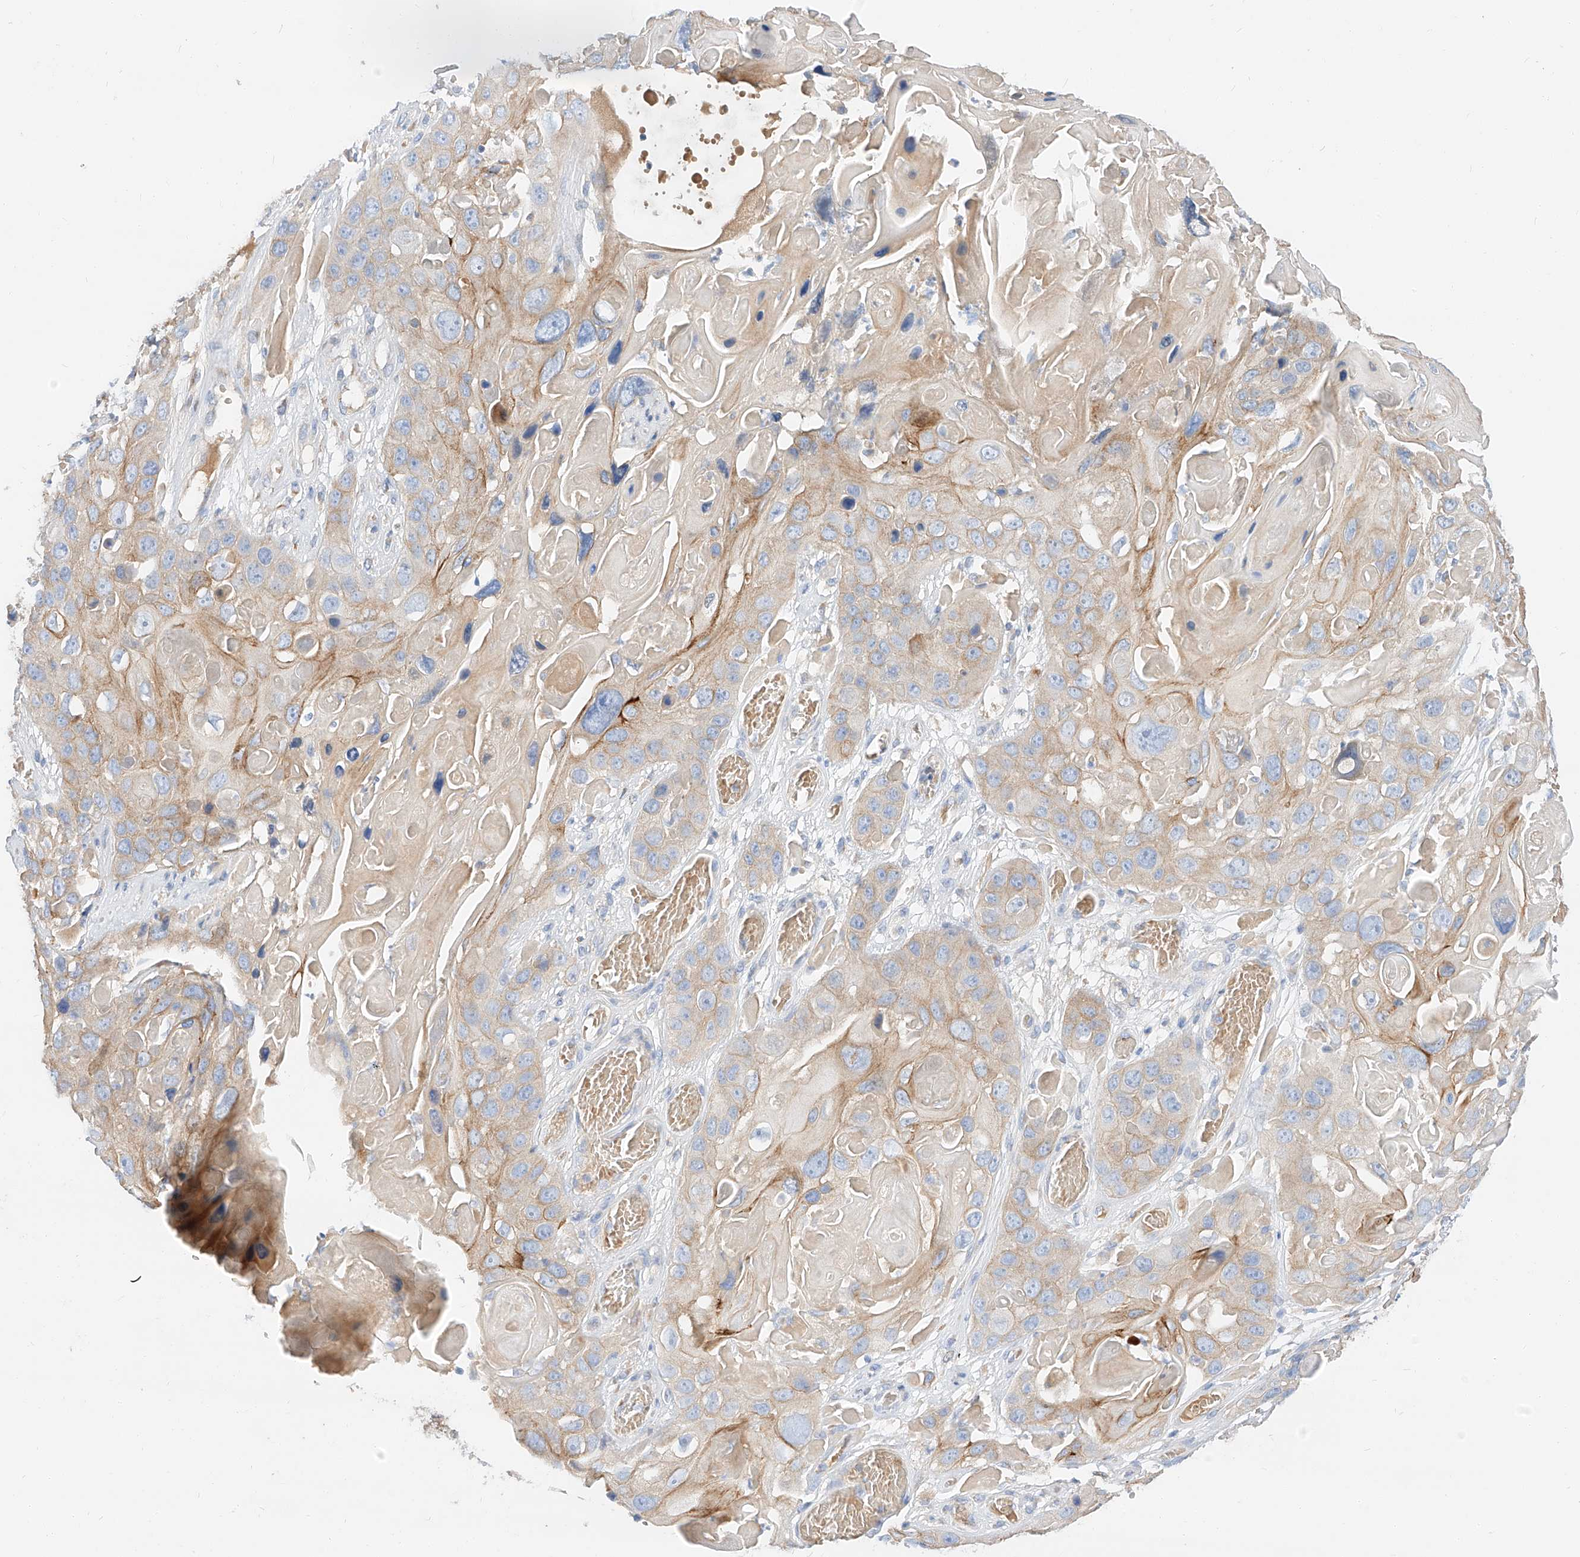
{"staining": {"intensity": "moderate", "quantity": "<25%", "location": "cytoplasmic/membranous"}, "tissue": "skin cancer", "cell_type": "Tumor cells", "image_type": "cancer", "snomed": [{"axis": "morphology", "description": "Squamous cell carcinoma, NOS"}, {"axis": "topography", "description": "Skin"}], "caption": "DAB (3,3'-diaminobenzidine) immunohistochemical staining of human skin squamous cell carcinoma displays moderate cytoplasmic/membranous protein staining in approximately <25% of tumor cells.", "gene": "MAP7", "patient": {"sex": "male", "age": 55}}